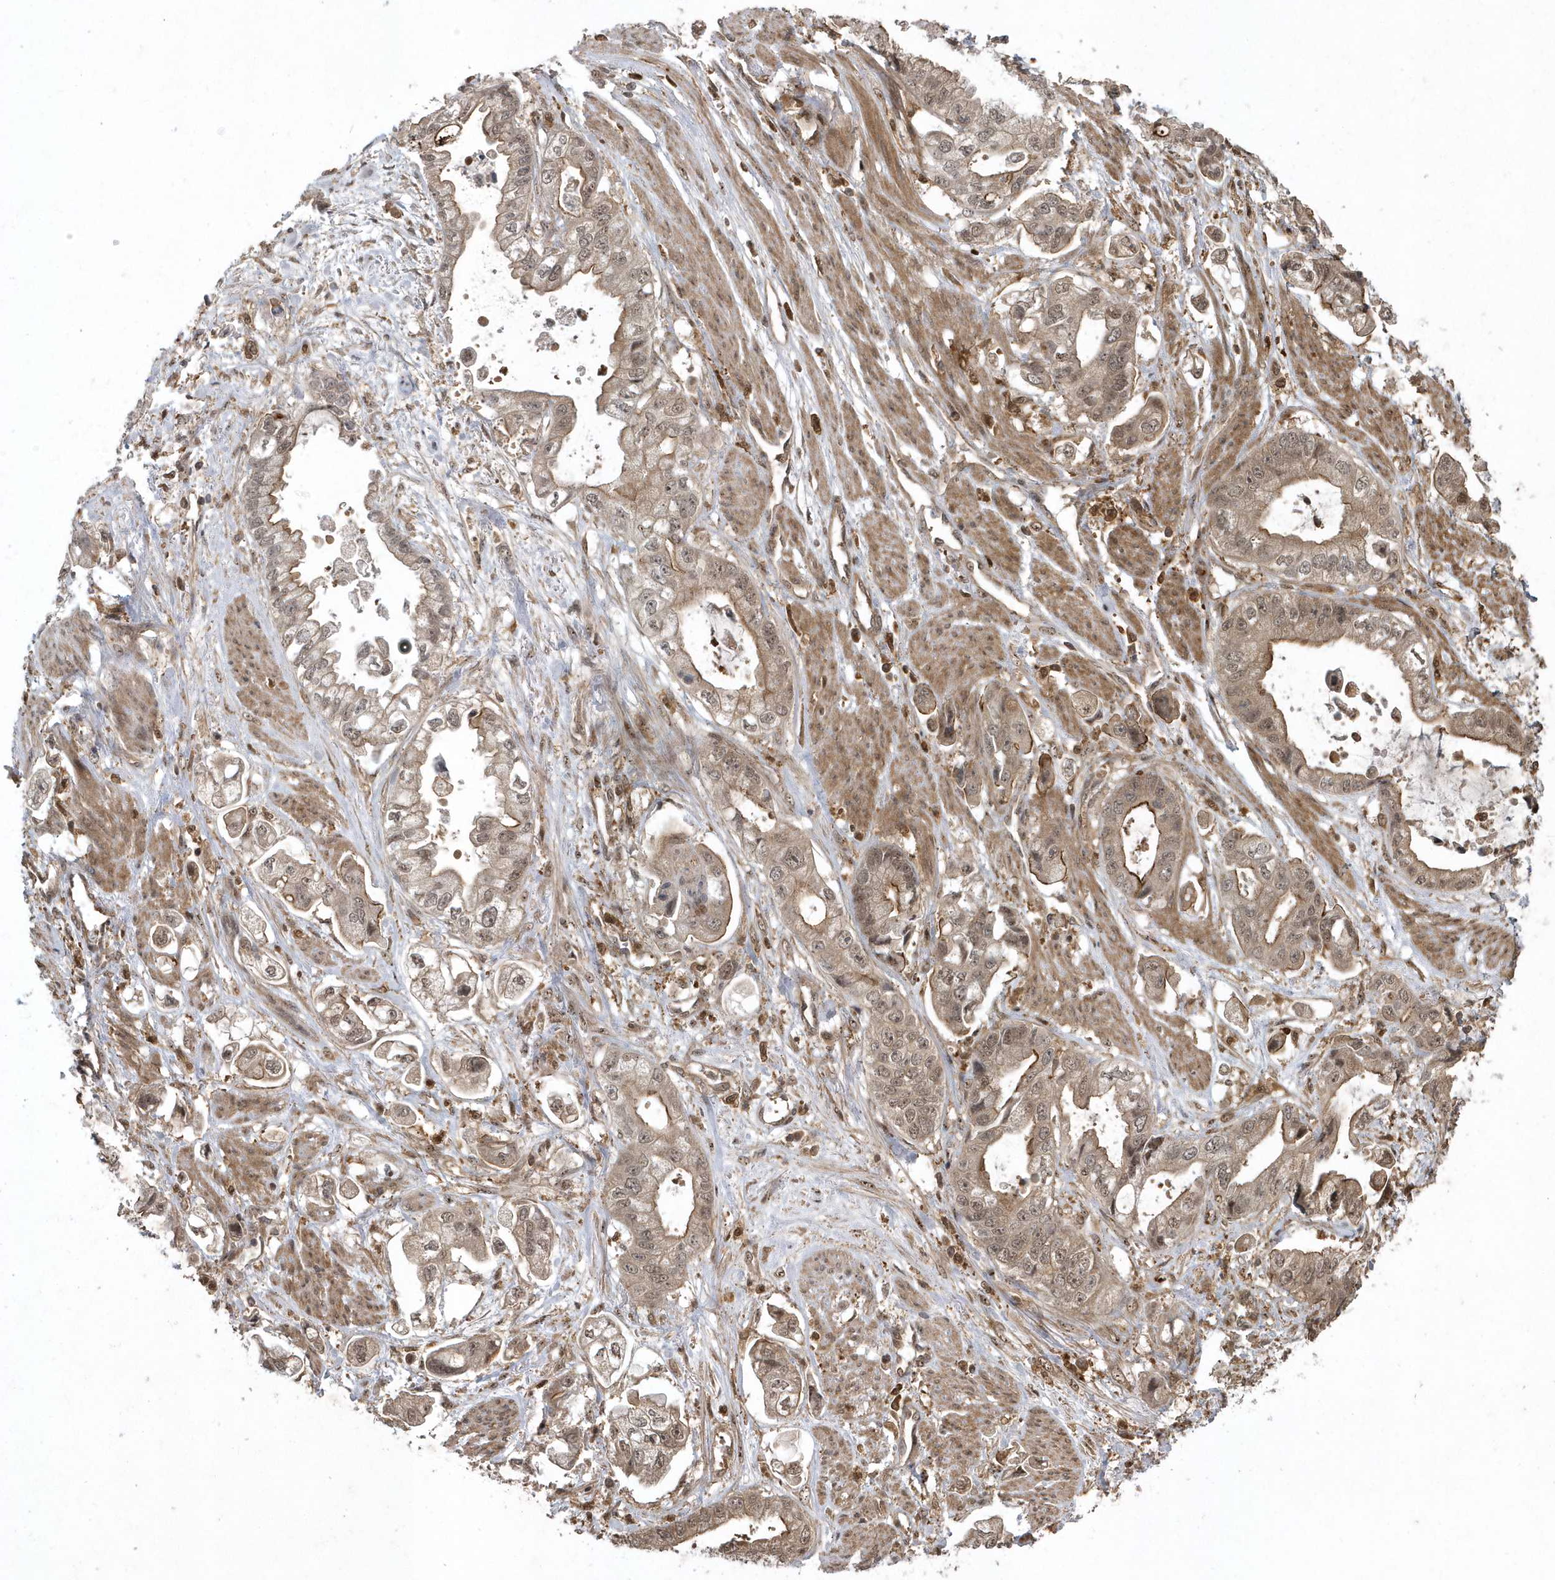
{"staining": {"intensity": "moderate", "quantity": "25%-75%", "location": "cytoplasmic/membranous,nuclear"}, "tissue": "stomach cancer", "cell_type": "Tumor cells", "image_type": "cancer", "snomed": [{"axis": "morphology", "description": "Adenocarcinoma, NOS"}, {"axis": "topography", "description": "Stomach"}], "caption": "A histopathology image of adenocarcinoma (stomach) stained for a protein demonstrates moderate cytoplasmic/membranous and nuclear brown staining in tumor cells. The protein of interest is stained brown, and the nuclei are stained in blue (DAB (3,3'-diaminobenzidine) IHC with brightfield microscopy, high magnification).", "gene": "LACC1", "patient": {"sex": "male", "age": 62}}